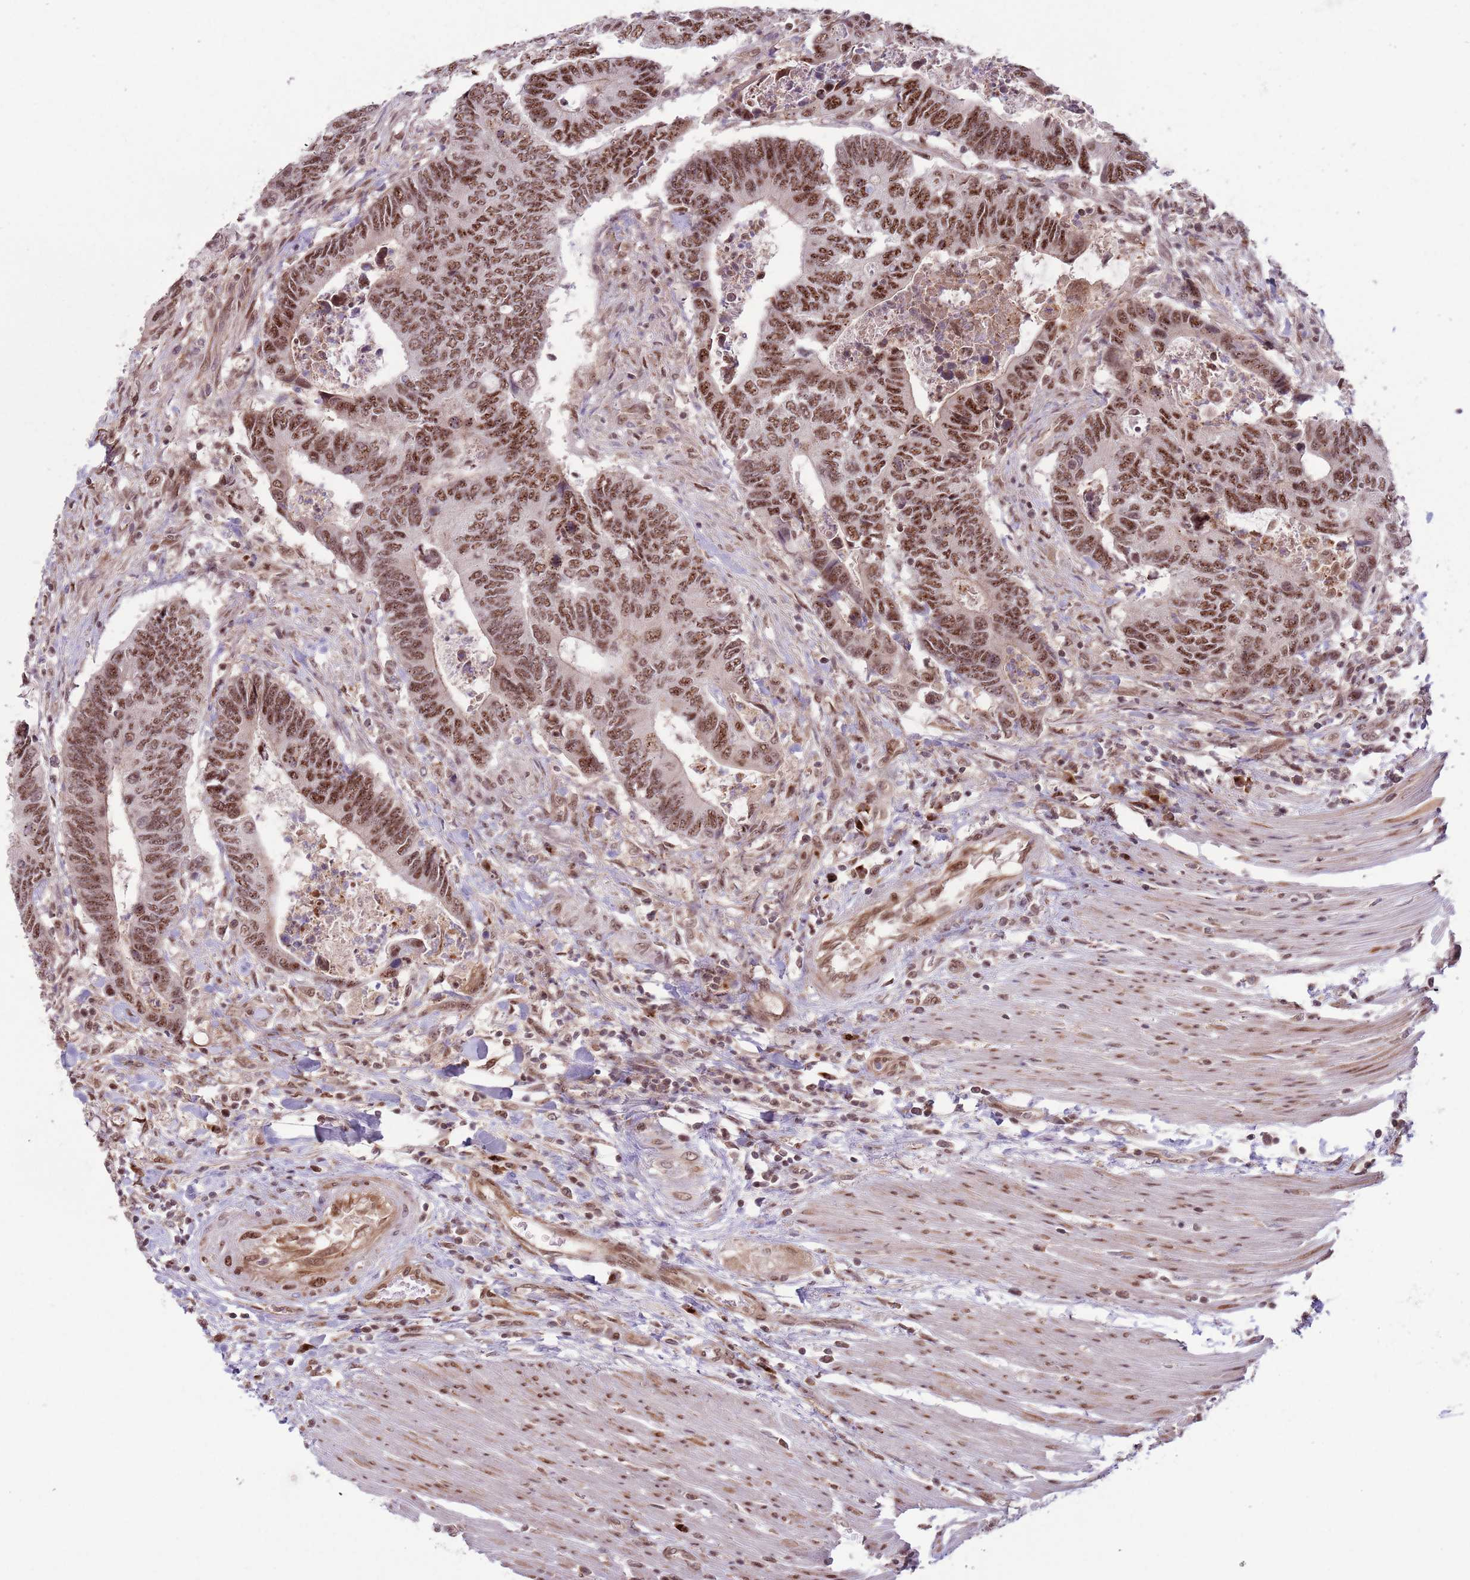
{"staining": {"intensity": "moderate", "quantity": ">75%", "location": "nuclear"}, "tissue": "colorectal cancer", "cell_type": "Tumor cells", "image_type": "cancer", "snomed": [{"axis": "morphology", "description": "Adenocarcinoma, NOS"}, {"axis": "topography", "description": "Colon"}], "caption": "Approximately >75% of tumor cells in human adenocarcinoma (colorectal) reveal moderate nuclear protein staining as visualized by brown immunohistochemical staining.", "gene": "SIPA1L3", "patient": {"sex": "male", "age": 87}}